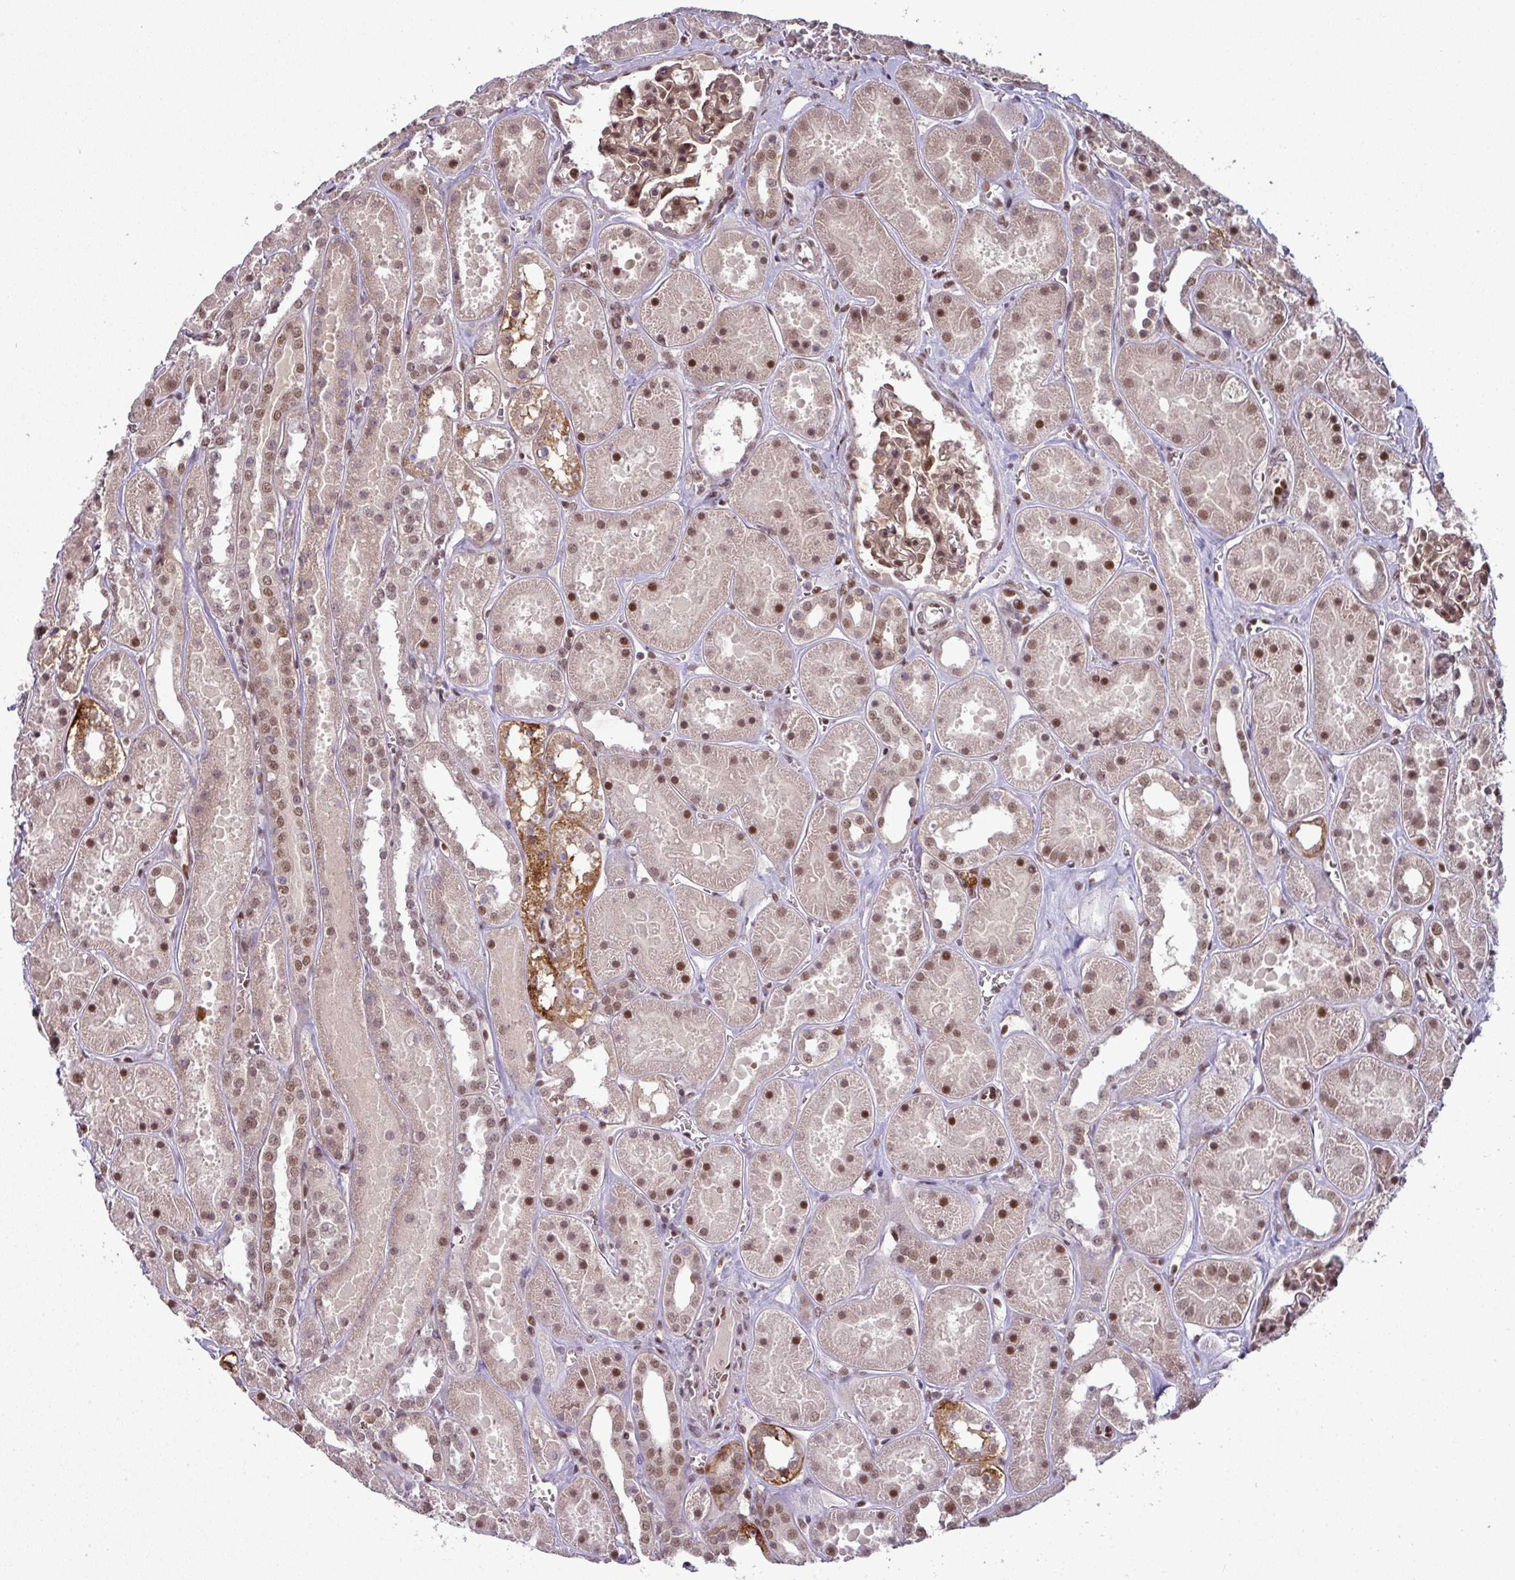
{"staining": {"intensity": "strong", "quantity": "25%-75%", "location": "nuclear"}, "tissue": "kidney", "cell_type": "Cells in glomeruli", "image_type": "normal", "snomed": [{"axis": "morphology", "description": "Normal tissue, NOS"}, {"axis": "topography", "description": "Kidney"}], "caption": "This is a histology image of immunohistochemistry (IHC) staining of benign kidney, which shows strong positivity in the nuclear of cells in glomeruli.", "gene": "CIC", "patient": {"sex": "female", "age": 41}}